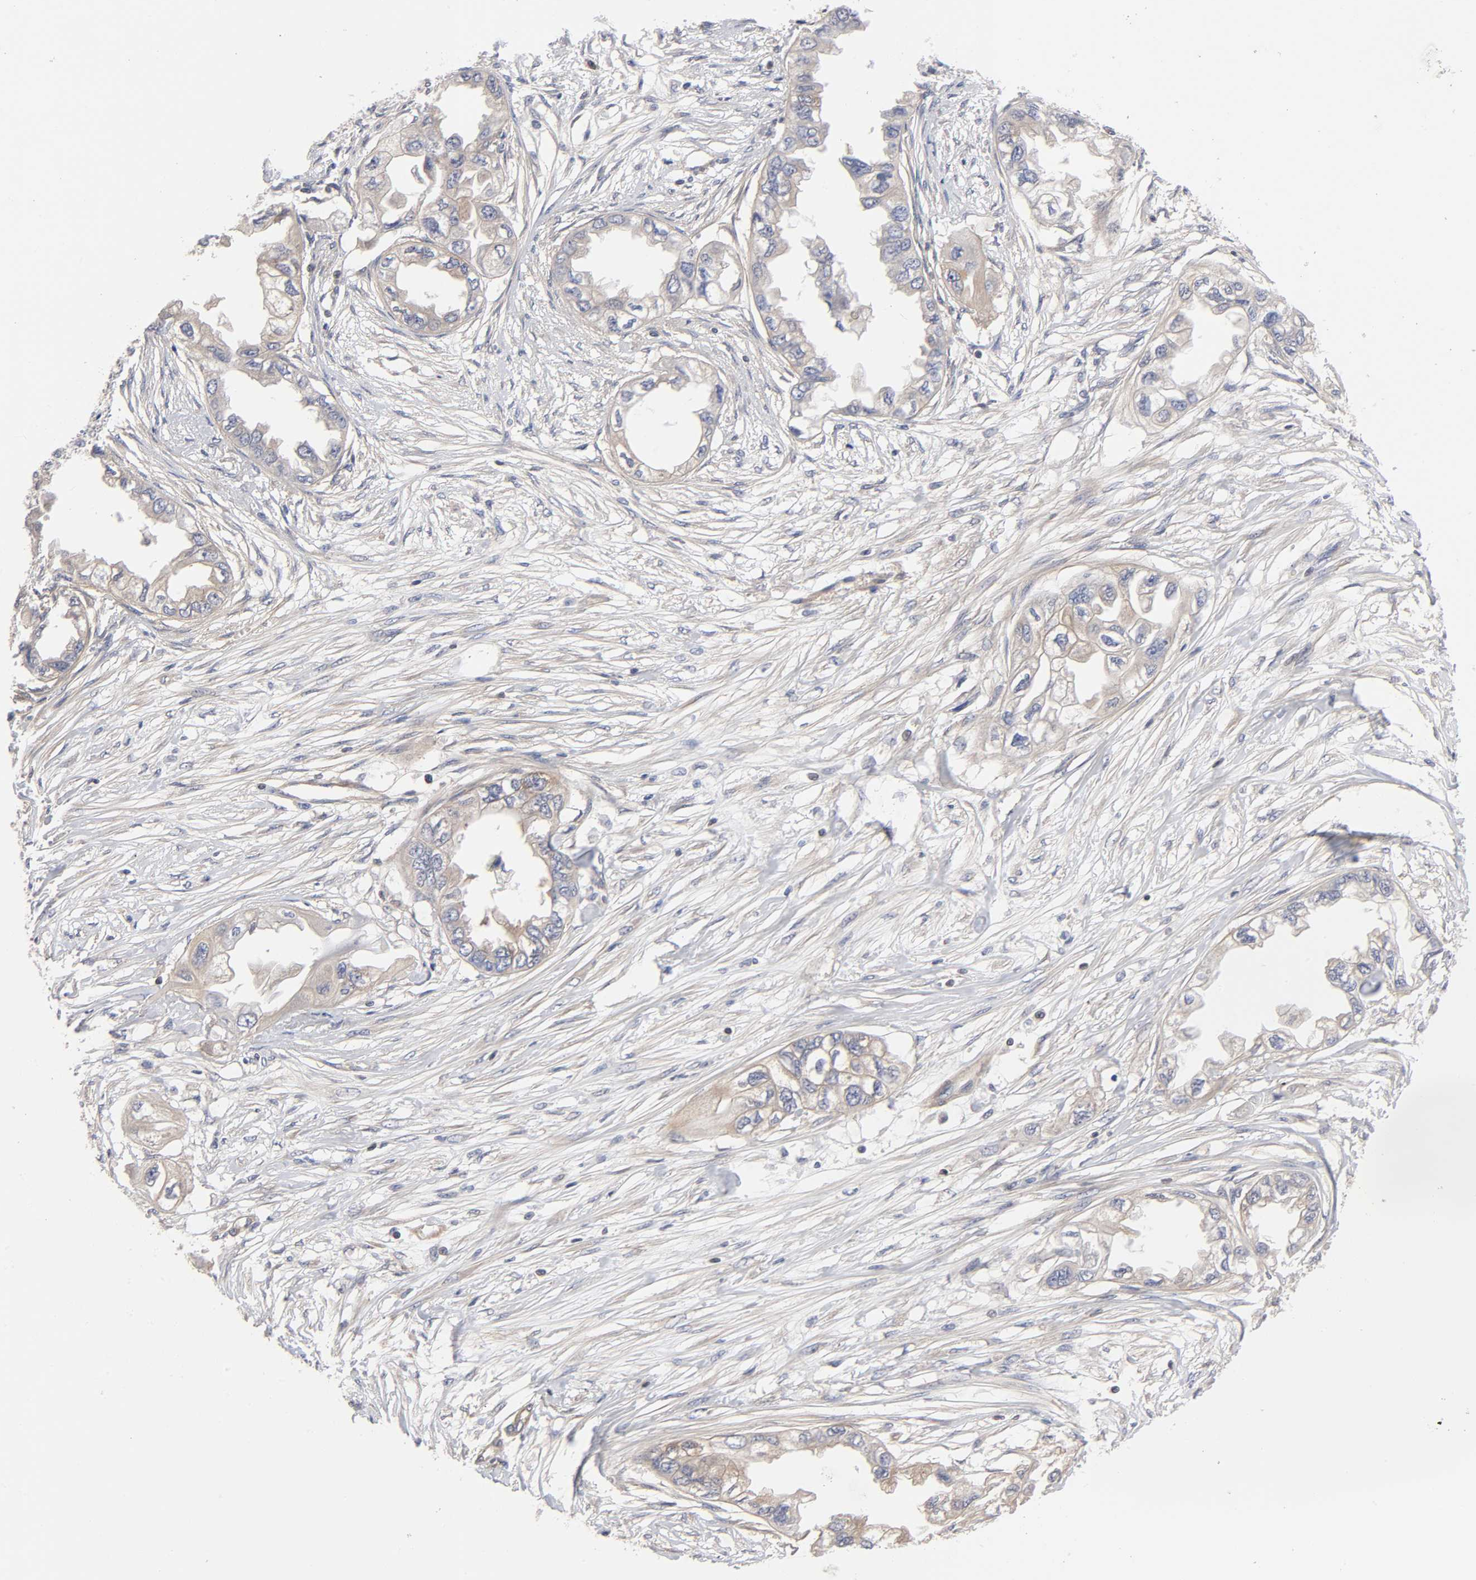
{"staining": {"intensity": "weak", "quantity": "25%-75%", "location": "cytoplasmic/membranous"}, "tissue": "endometrial cancer", "cell_type": "Tumor cells", "image_type": "cancer", "snomed": [{"axis": "morphology", "description": "Adenocarcinoma, NOS"}, {"axis": "topography", "description": "Endometrium"}], "caption": "Immunohistochemical staining of adenocarcinoma (endometrial) reveals low levels of weak cytoplasmic/membranous protein expression in about 25%-75% of tumor cells.", "gene": "STRN3", "patient": {"sex": "female", "age": 67}}